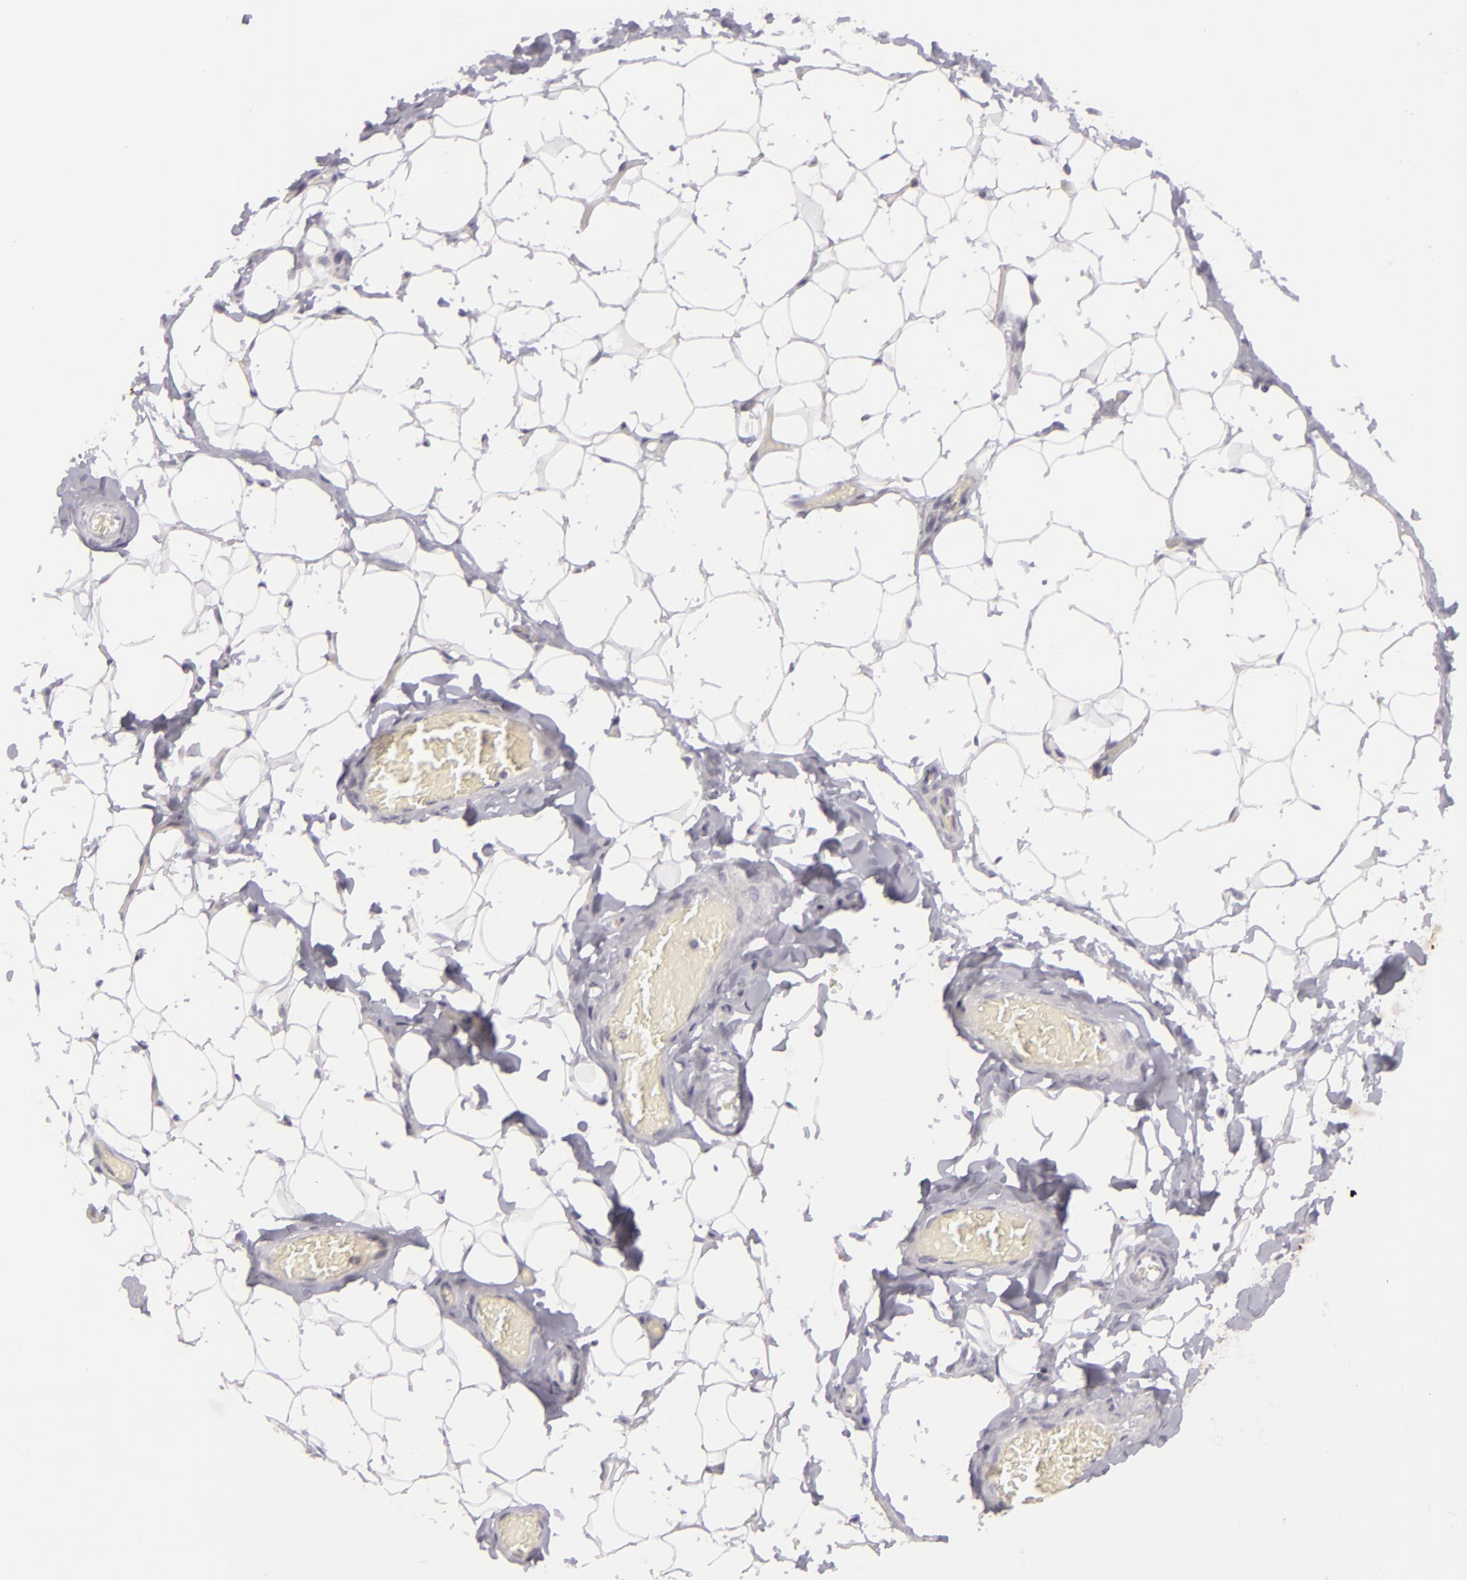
{"staining": {"intensity": "negative", "quantity": "none", "location": "none"}, "tissue": "adipose tissue", "cell_type": "Adipocytes", "image_type": "normal", "snomed": [{"axis": "morphology", "description": "Normal tissue, NOS"}, {"axis": "topography", "description": "Soft tissue"}], "caption": "Micrograph shows no significant protein positivity in adipocytes of normal adipose tissue.", "gene": "KCNAB2", "patient": {"sex": "male", "age": 26}}